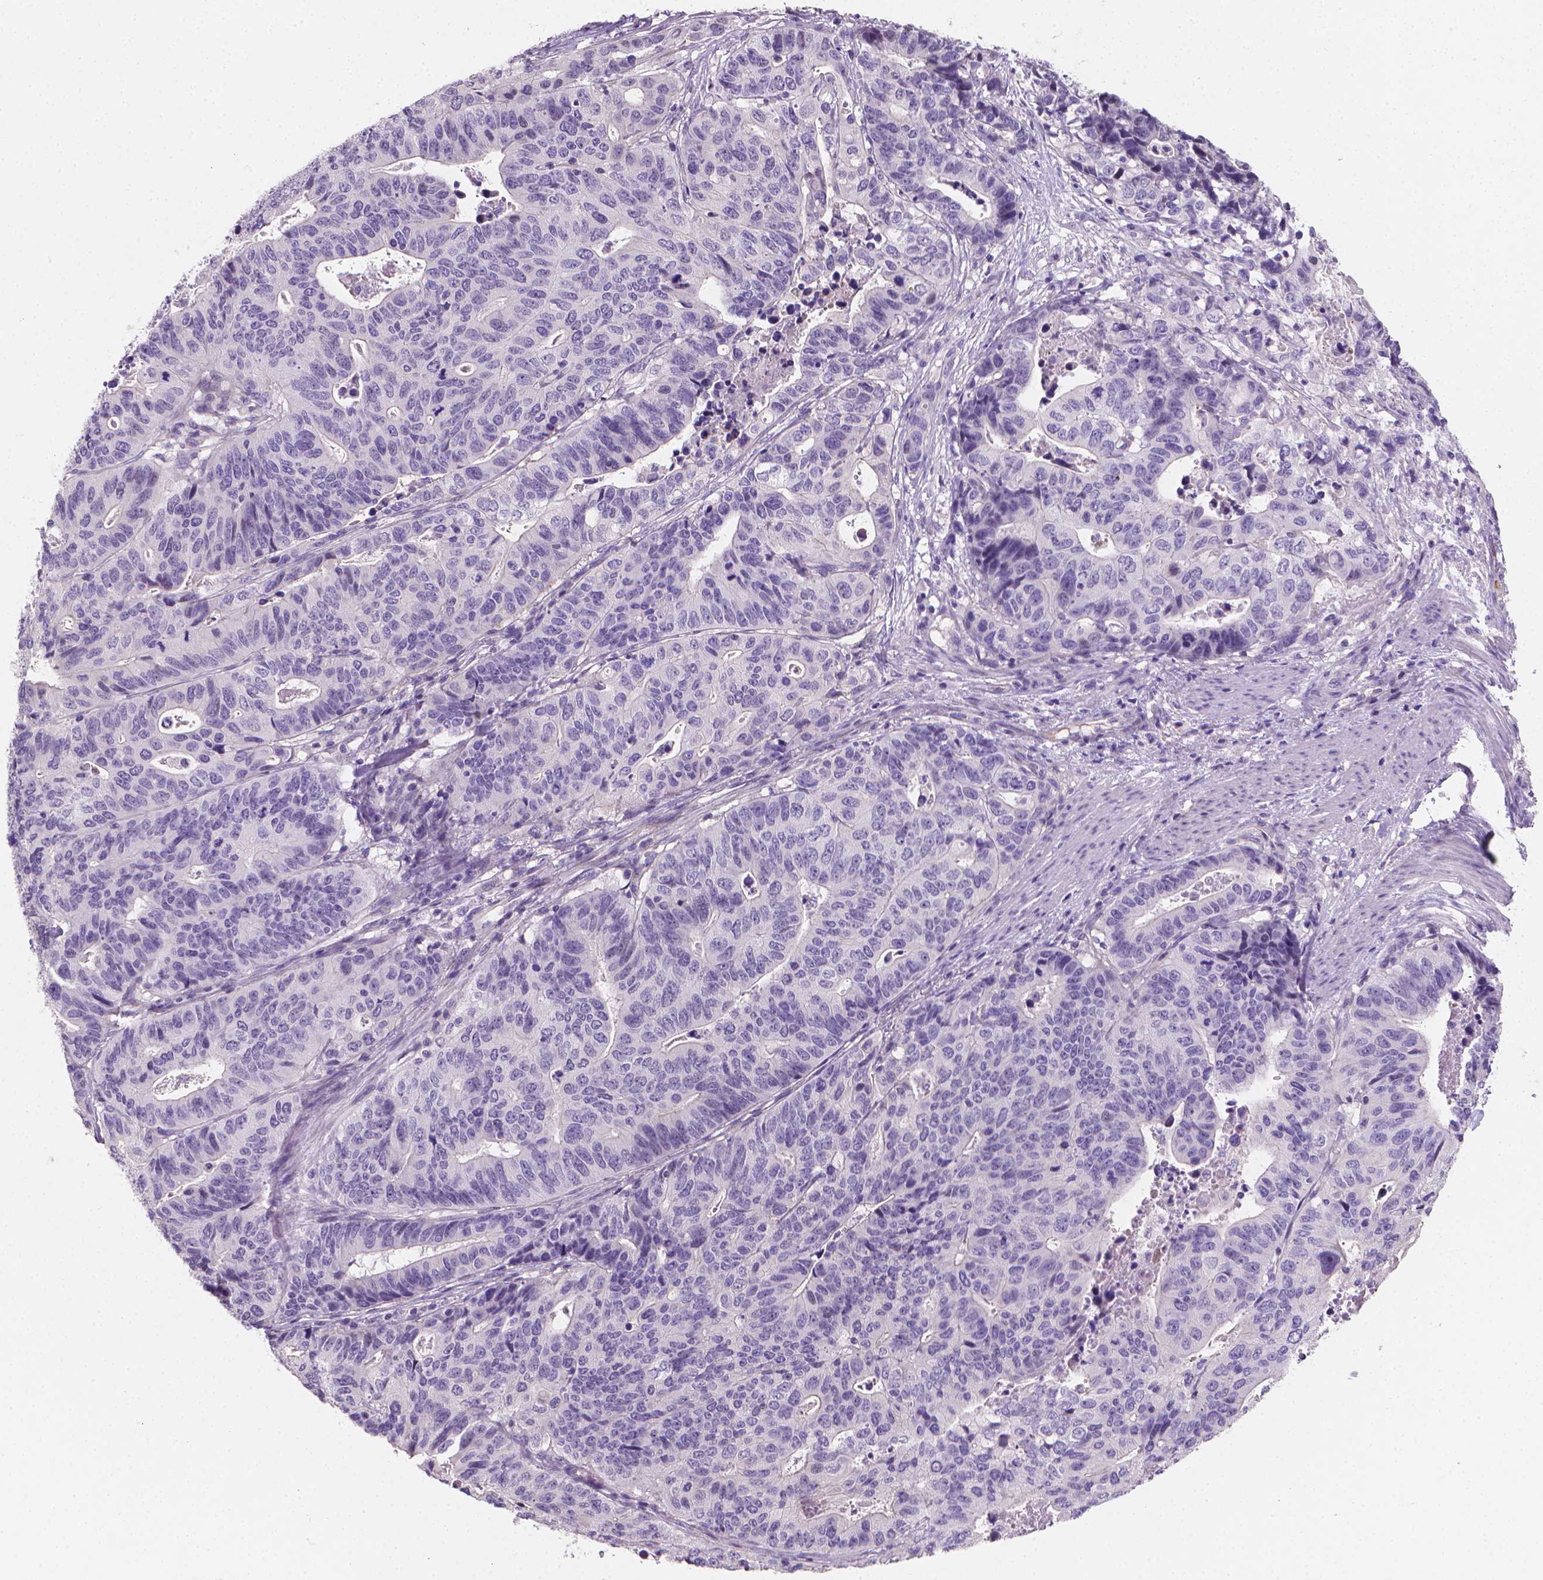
{"staining": {"intensity": "negative", "quantity": "none", "location": "none"}, "tissue": "stomach cancer", "cell_type": "Tumor cells", "image_type": "cancer", "snomed": [{"axis": "morphology", "description": "Adenocarcinoma, NOS"}, {"axis": "topography", "description": "Stomach, upper"}], "caption": "Histopathology image shows no significant protein positivity in tumor cells of stomach cancer.", "gene": "CLXN", "patient": {"sex": "female", "age": 67}}